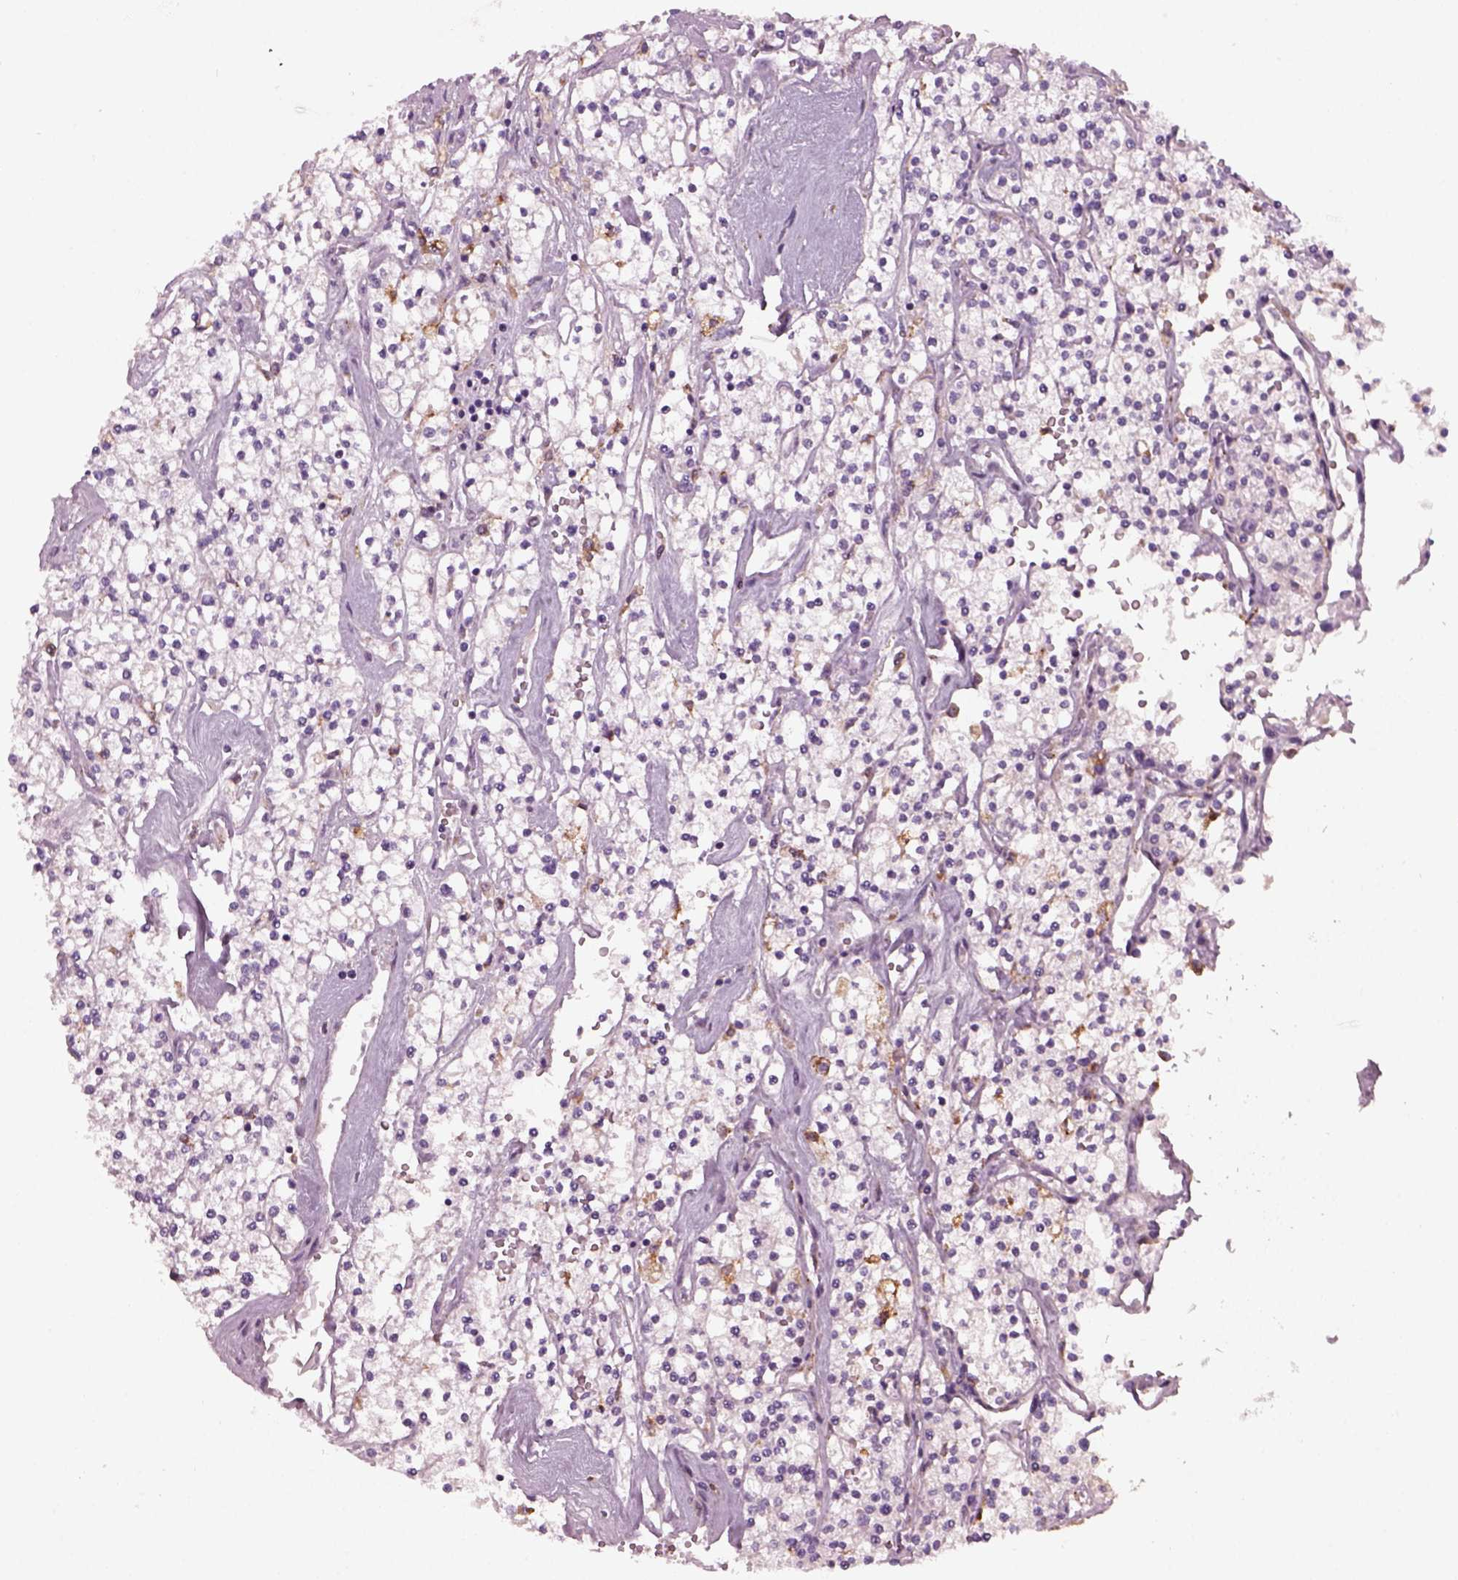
{"staining": {"intensity": "negative", "quantity": "none", "location": "none"}, "tissue": "renal cancer", "cell_type": "Tumor cells", "image_type": "cancer", "snomed": [{"axis": "morphology", "description": "Adenocarcinoma, NOS"}, {"axis": "topography", "description": "Kidney"}], "caption": "DAB immunohistochemical staining of human renal cancer (adenocarcinoma) displays no significant positivity in tumor cells.", "gene": "TMEM231", "patient": {"sex": "male", "age": 80}}